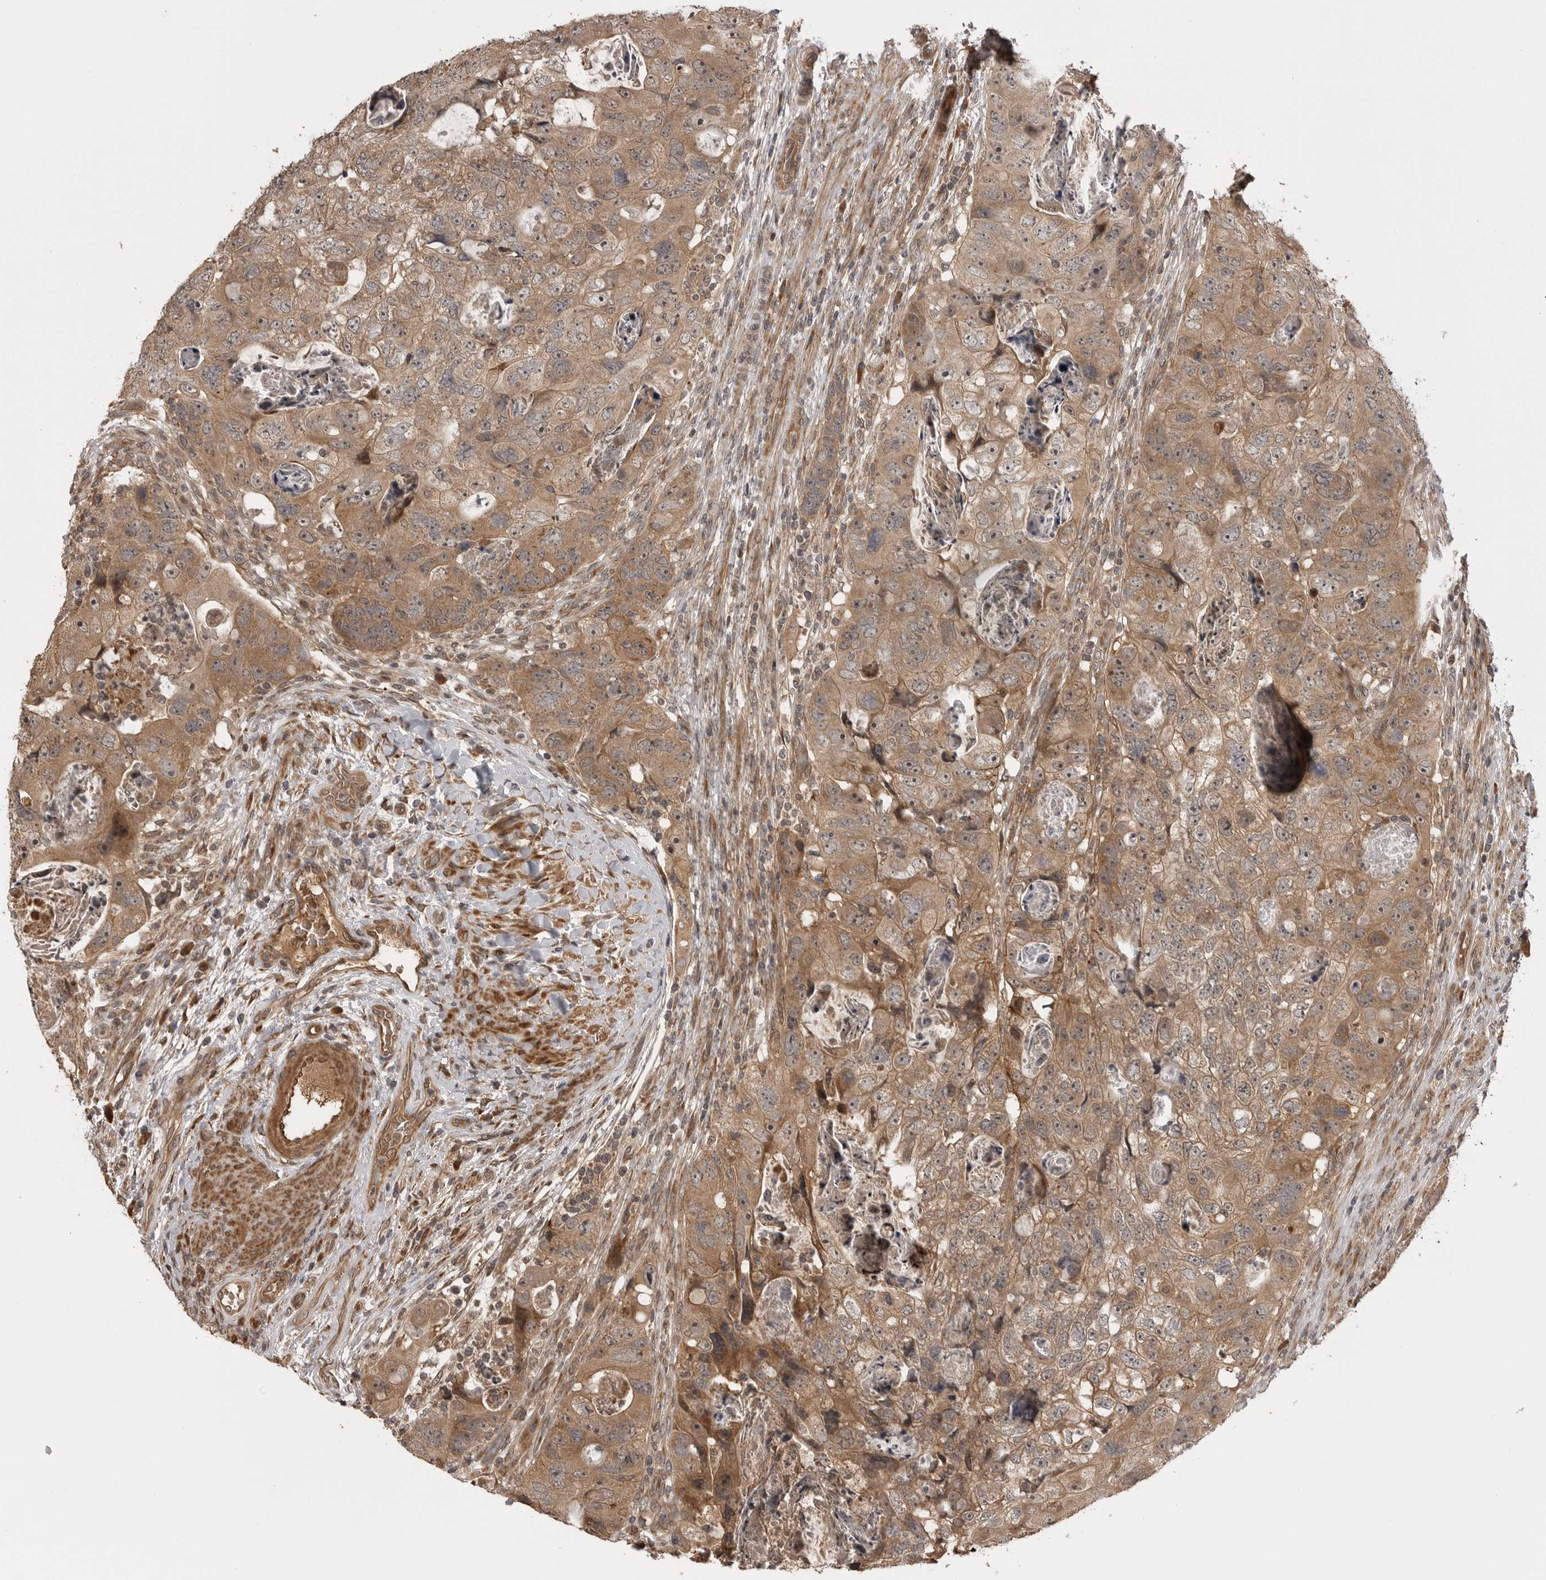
{"staining": {"intensity": "moderate", "quantity": ">75%", "location": "cytoplasmic/membranous,nuclear"}, "tissue": "colorectal cancer", "cell_type": "Tumor cells", "image_type": "cancer", "snomed": [{"axis": "morphology", "description": "Adenocarcinoma, NOS"}, {"axis": "topography", "description": "Rectum"}], "caption": "Adenocarcinoma (colorectal) stained with a protein marker displays moderate staining in tumor cells.", "gene": "AKAP7", "patient": {"sex": "male", "age": 59}}